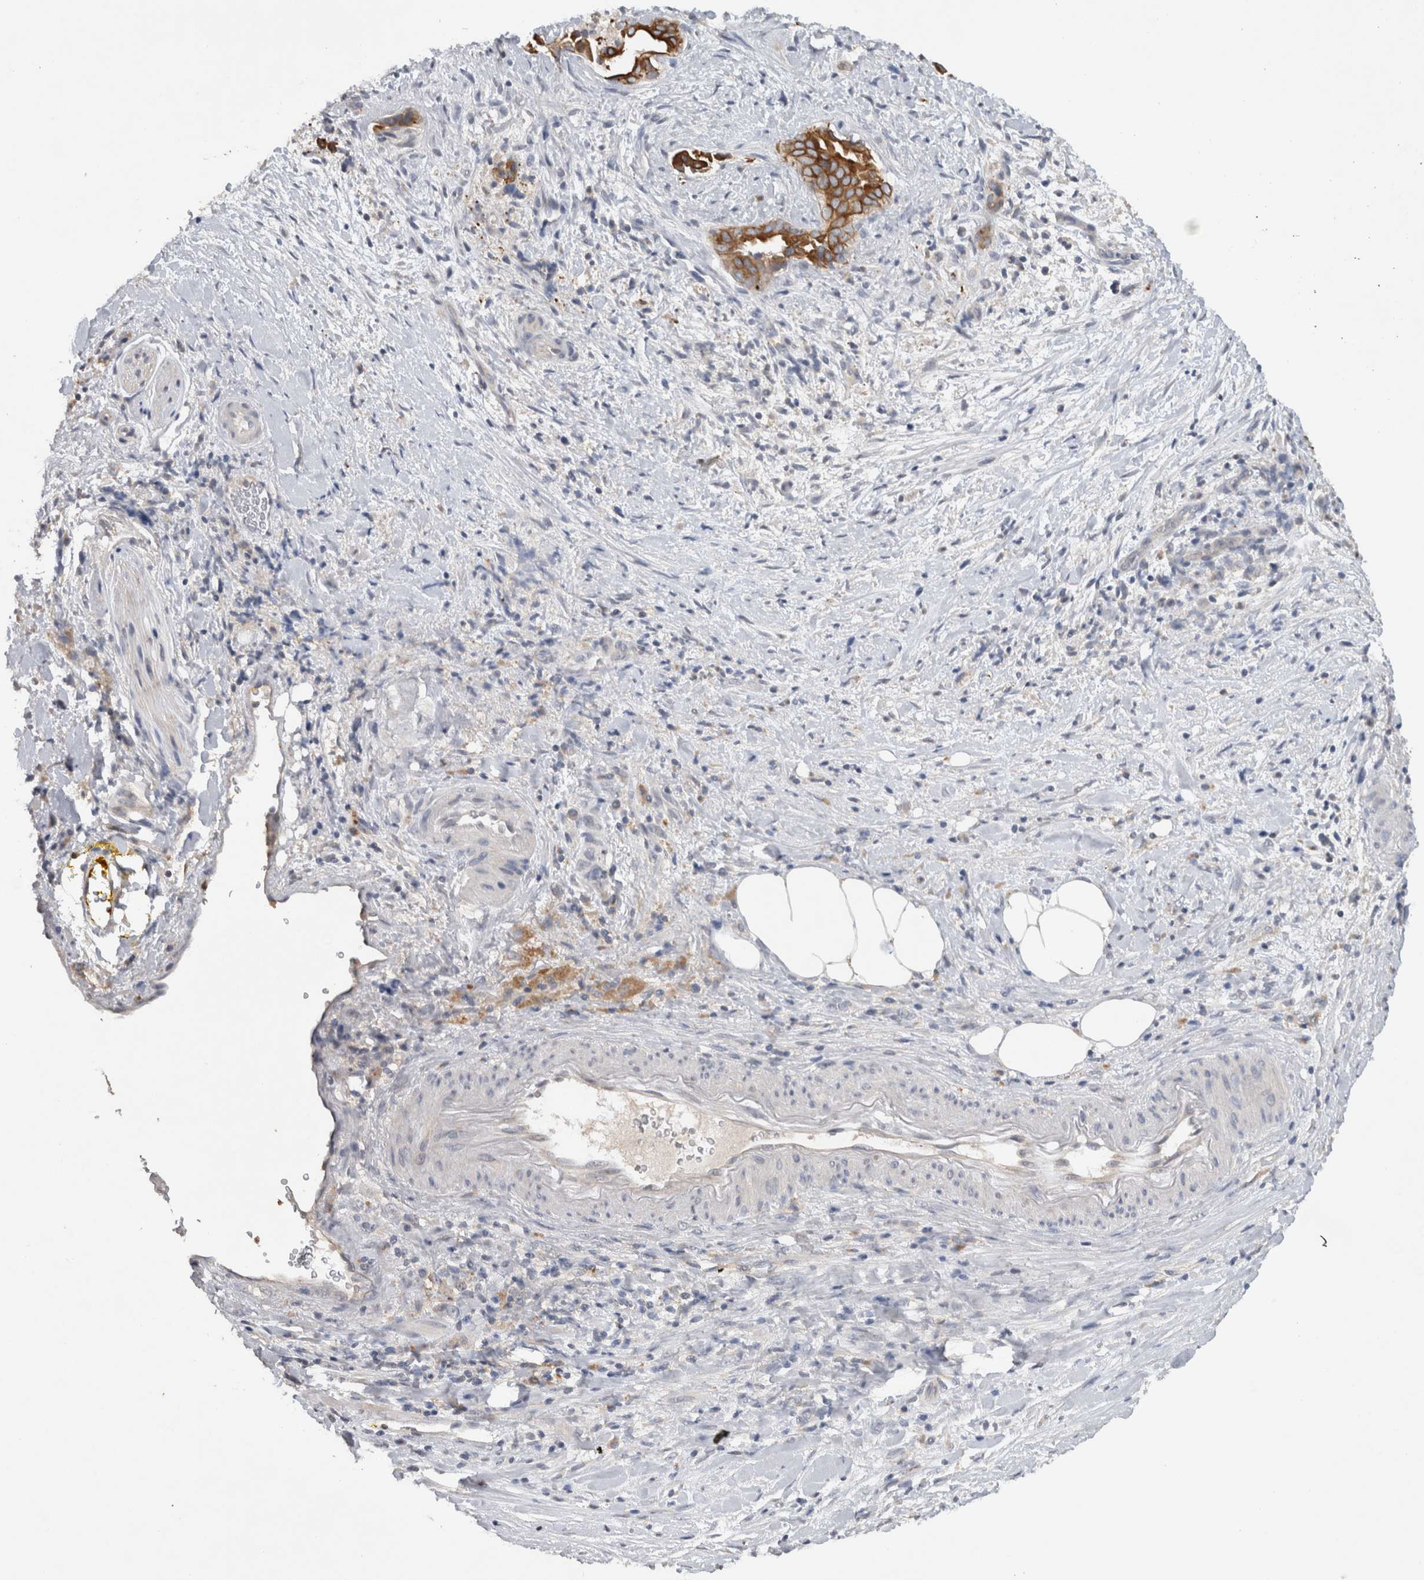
{"staining": {"intensity": "strong", "quantity": ">75%", "location": "cytoplasmic/membranous"}, "tissue": "pancreatic cancer", "cell_type": "Tumor cells", "image_type": "cancer", "snomed": [{"axis": "morphology", "description": "Adenocarcinoma, NOS"}, {"axis": "topography", "description": "Pancreas"}], "caption": "Protein staining of adenocarcinoma (pancreatic) tissue reveals strong cytoplasmic/membranous expression in about >75% of tumor cells.", "gene": "HEXD", "patient": {"sex": "male", "age": 58}}